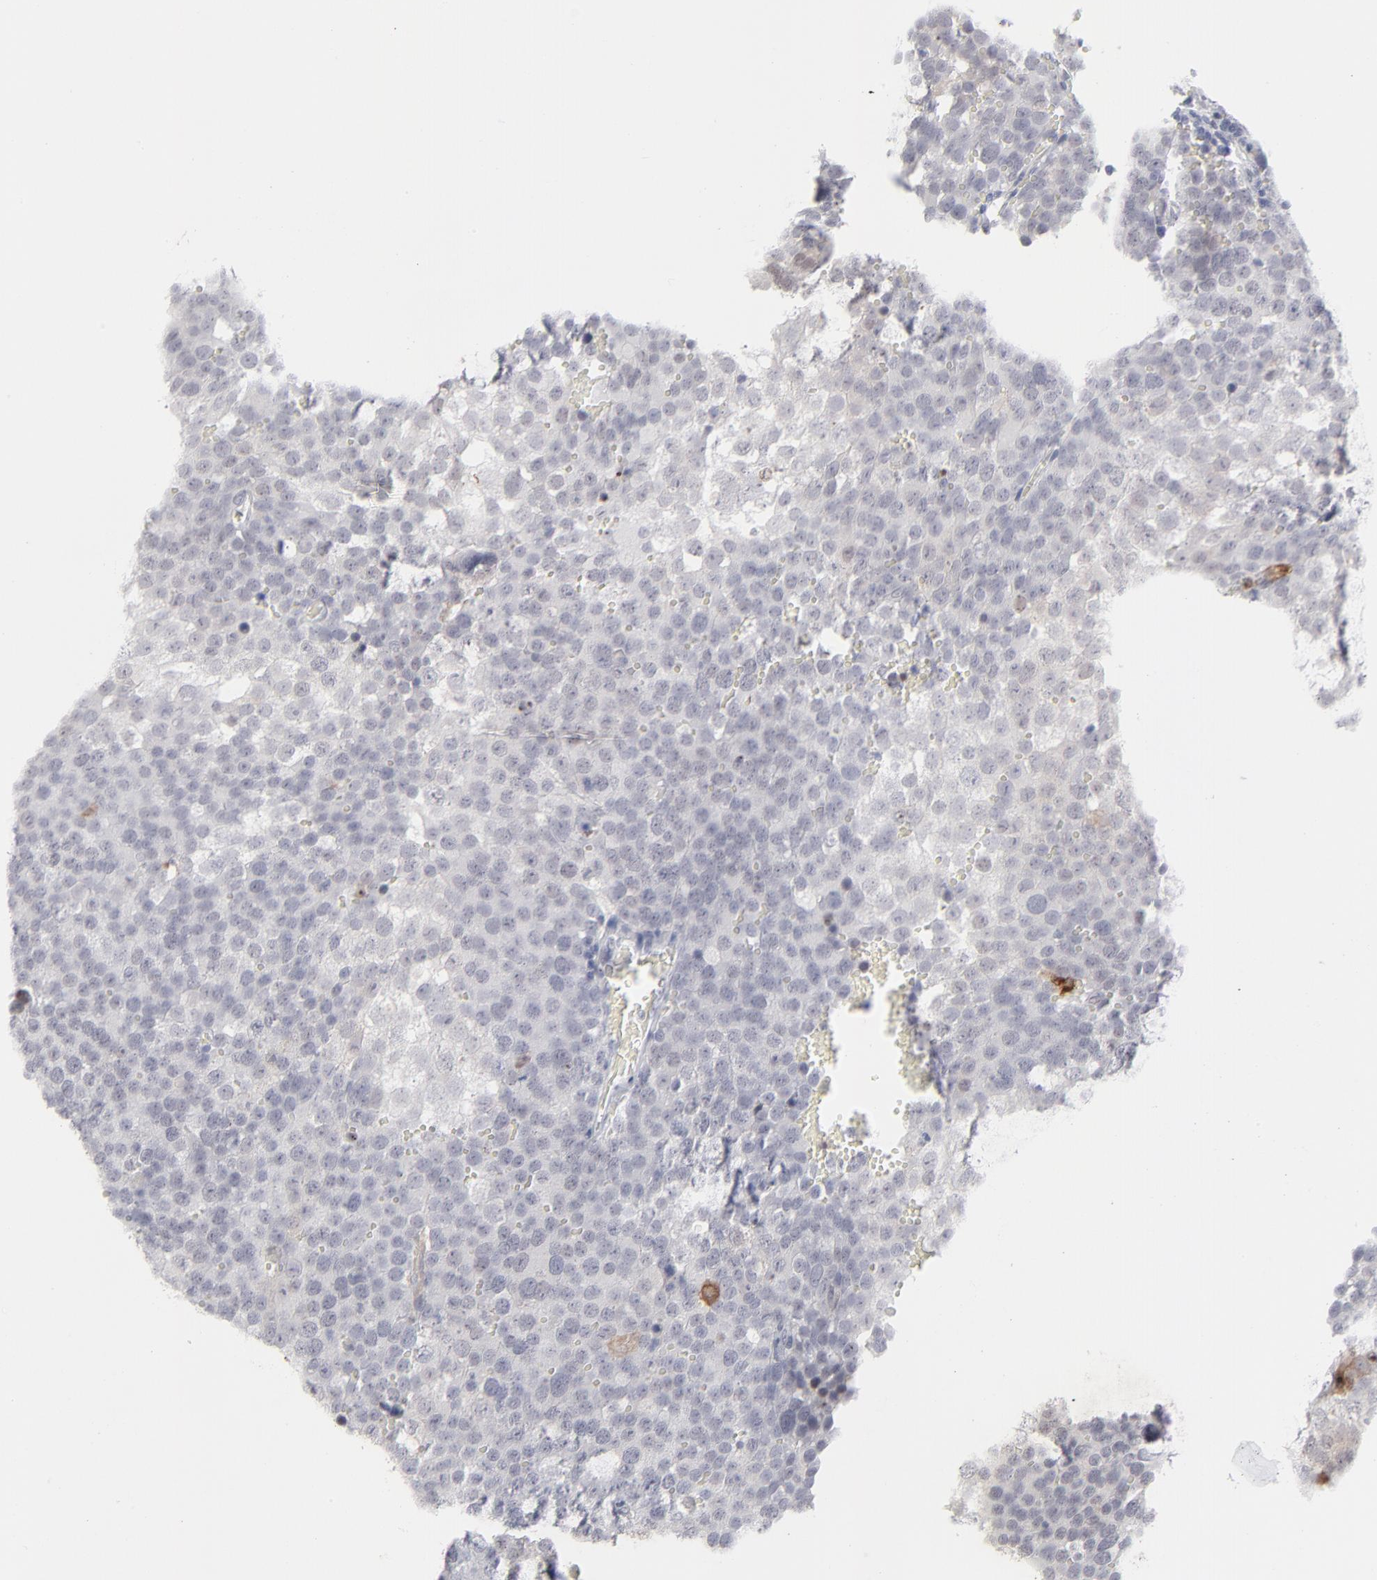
{"staining": {"intensity": "negative", "quantity": "none", "location": "none"}, "tissue": "testis cancer", "cell_type": "Tumor cells", "image_type": "cancer", "snomed": [{"axis": "morphology", "description": "Seminoma, NOS"}, {"axis": "topography", "description": "Testis"}], "caption": "Image shows no significant protein positivity in tumor cells of seminoma (testis).", "gene": "CCR2", "patient": {"sex": "male", "age": 71}}